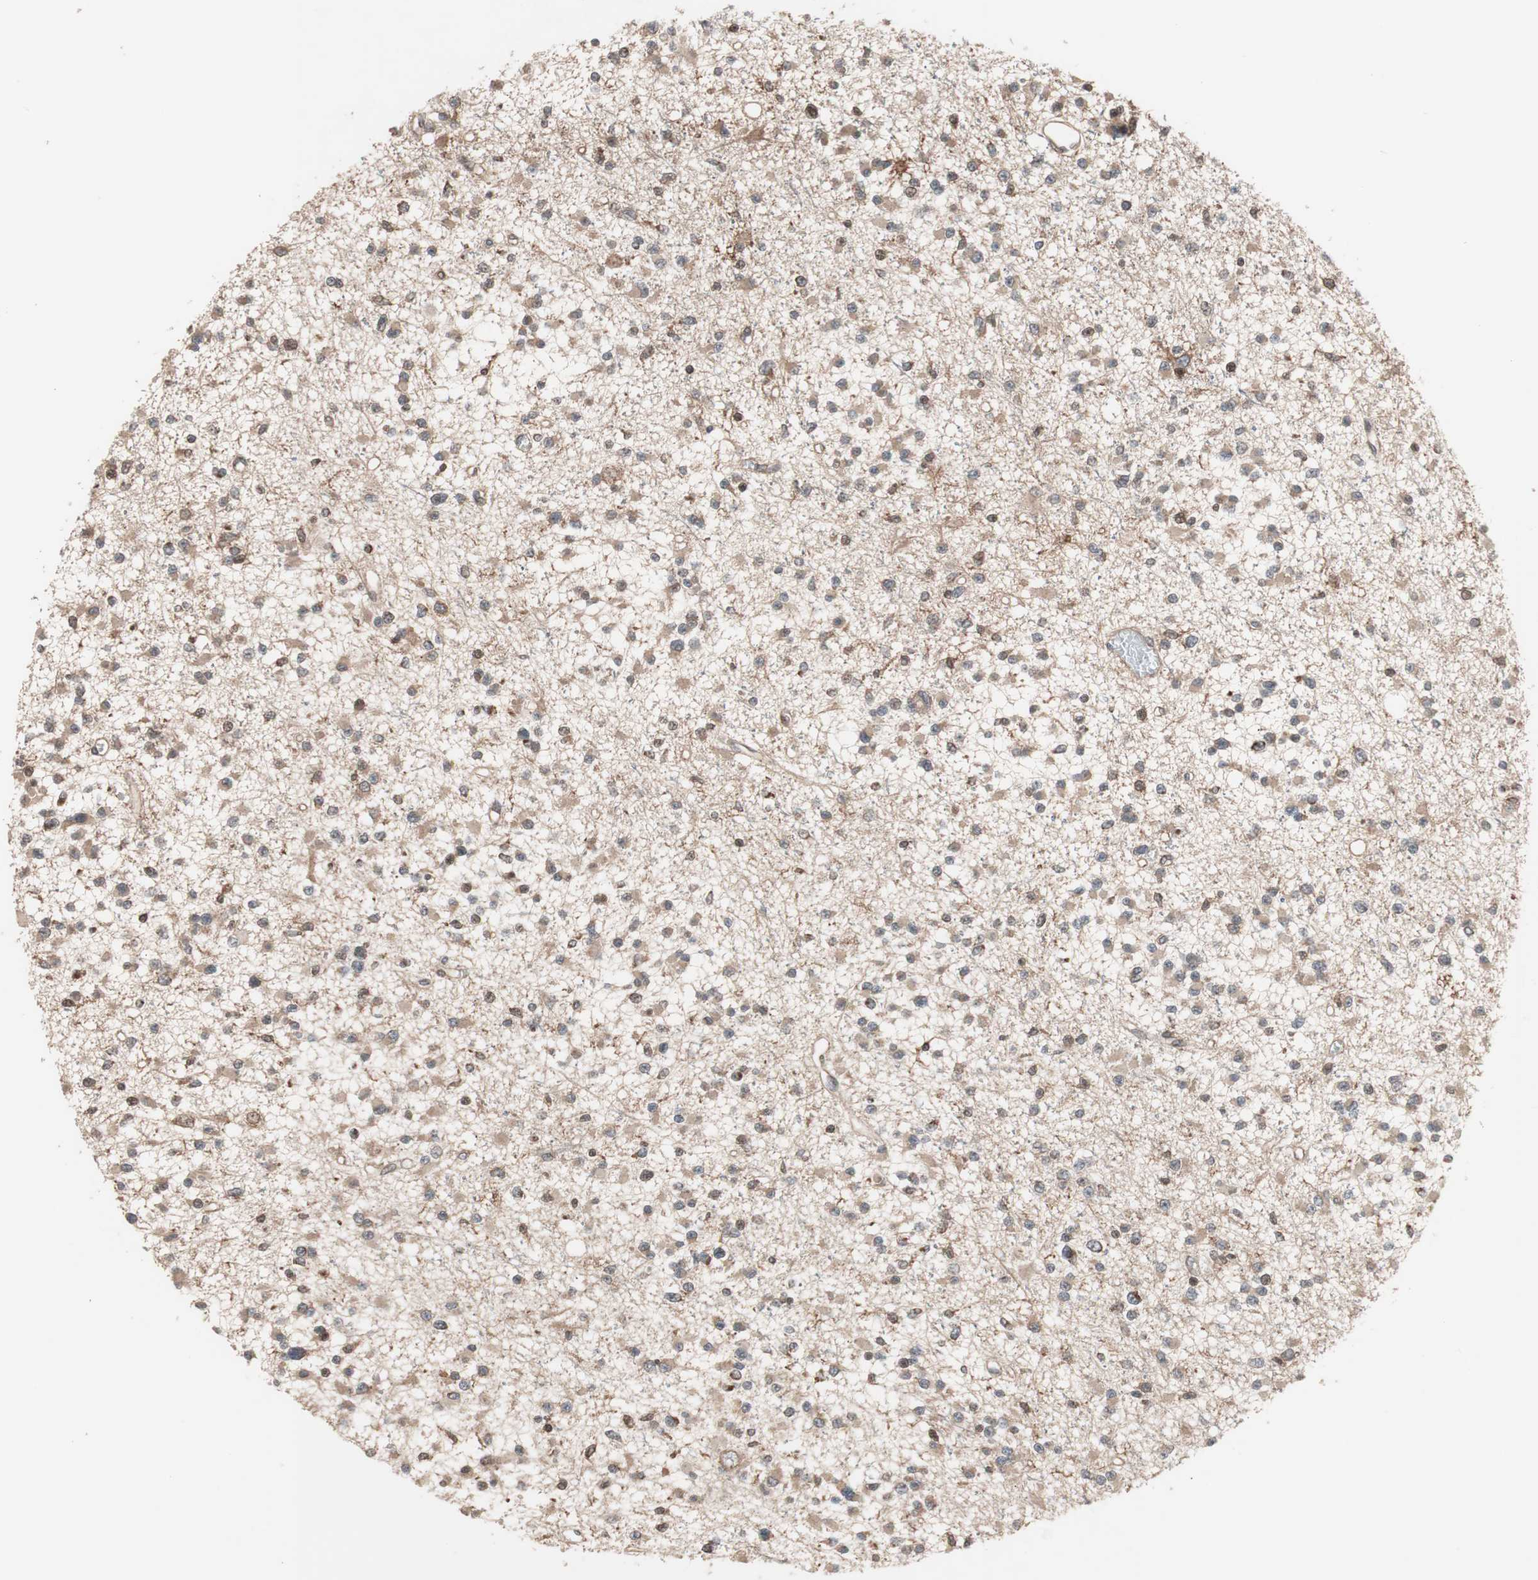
{"staining": {"intensity": "moderate", "quantity": ">75%", "location": "cytoplasmic/membranous"}, "tissue": "glioma", "cell_type": "Tumor cells", "image_type": "cancer", "snomed": [{"axis": "morphology", "description": "Glioma, malignant, Low grade"}, {"axis": "topography", "description": "Brain"}], "caption": "Immunohistochemical staining of human malignant glioma (low-grade) demonstrates medium levels of moderate cytoplasmic/membranous protein positivity in about >75% of tumor cells.", "gene": "NF2", "patient": {"sex": "female", "age": 22}}